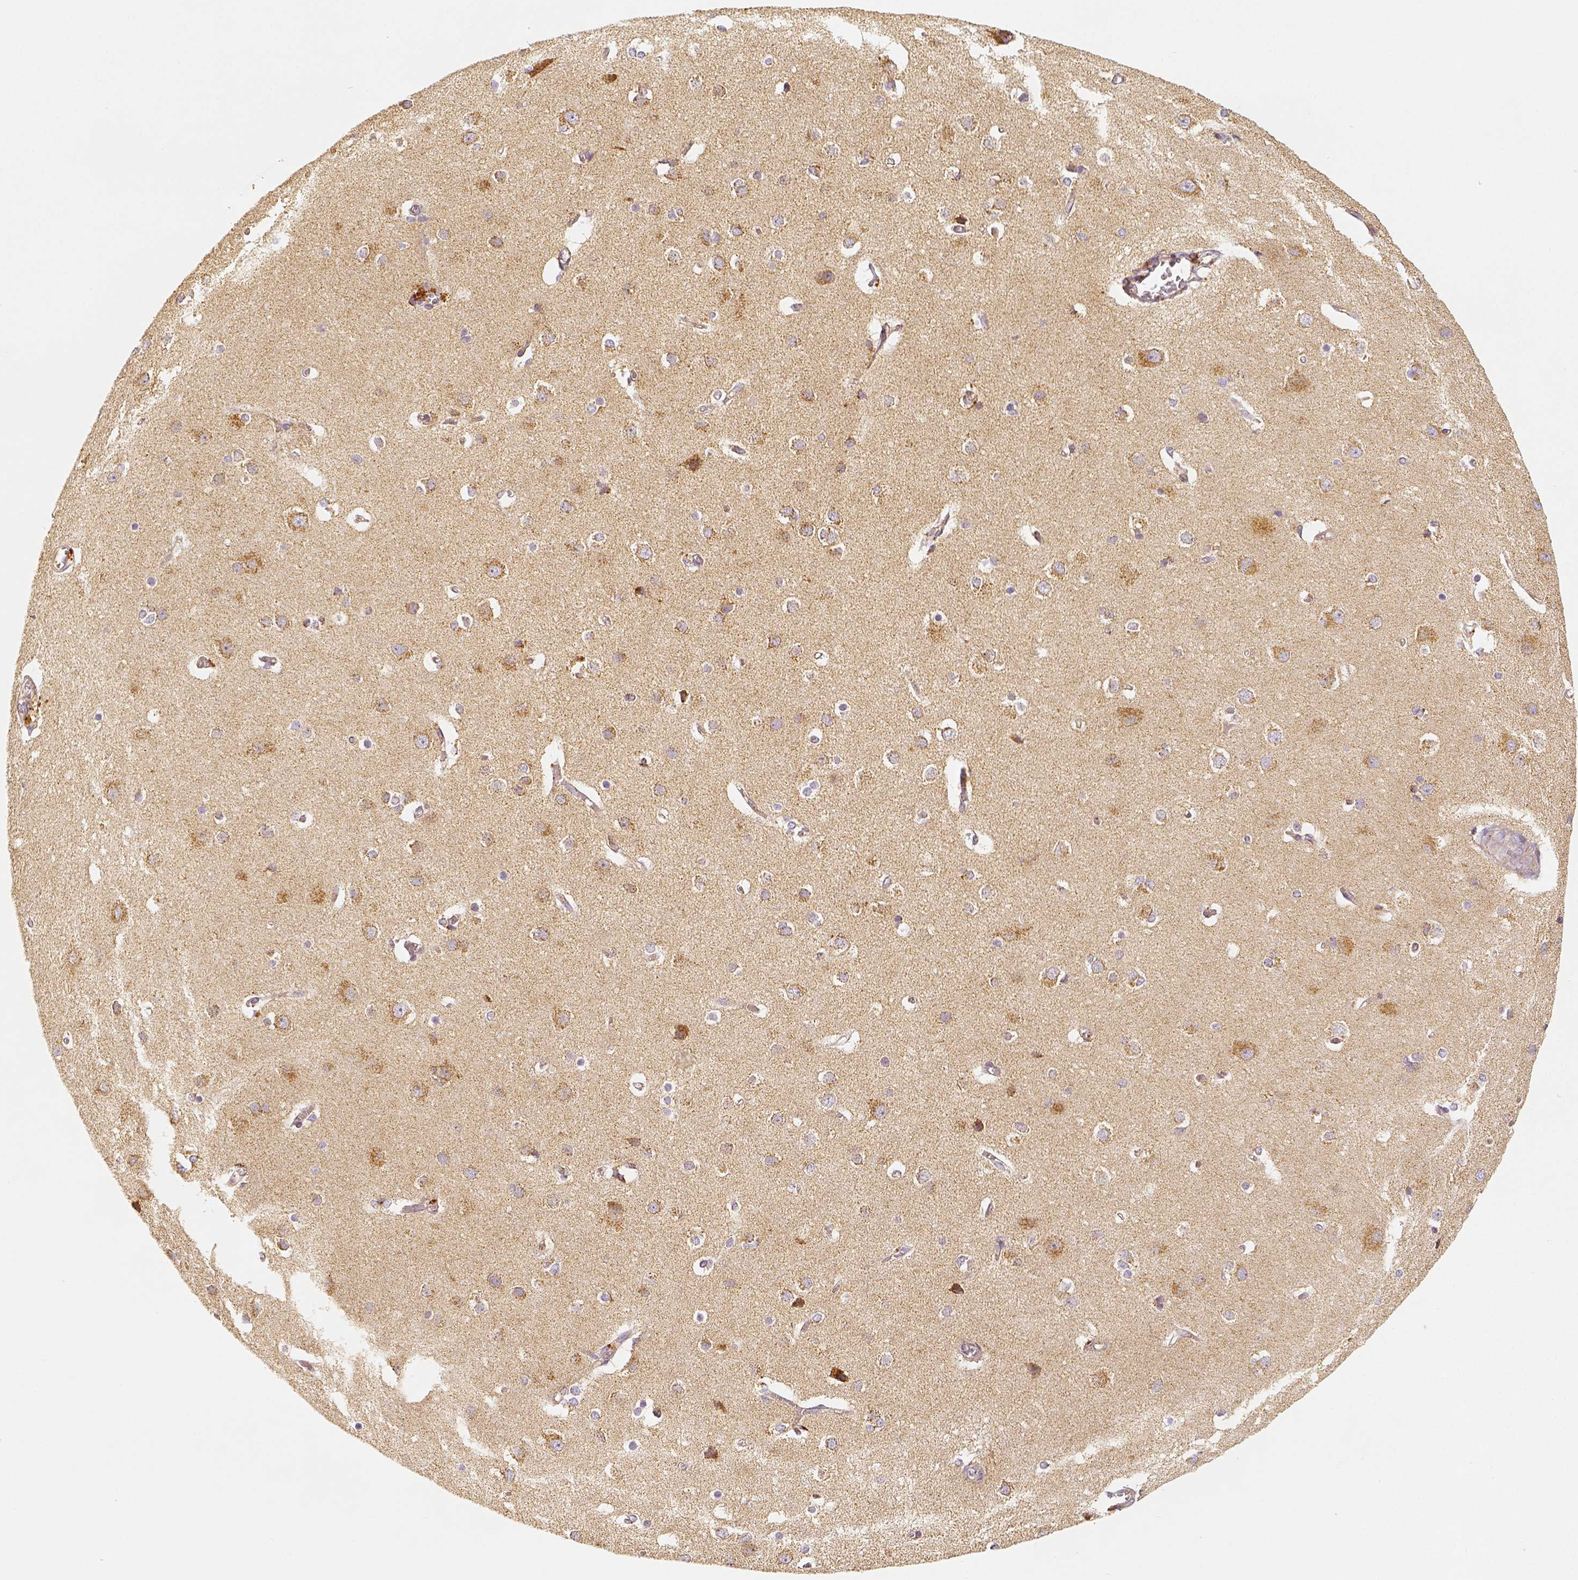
{"staining": {"intensity": "moderate", "quantity": ">75%", "location": "cytoplasmic/membranous"}, "tissue": "cerebral cortex", "cell_type": "Endothelial cells", "image_type": "normal", "snomed": [{"axis": "morphology", "description": "Normal tissue, NOS"}, {"axis": "topography", "description": "Cerebral cortex"}], "caption": "Benign cerebral cortex demonstrates moderate cytoplasmic/membranous positivity in about >75% of endothelial cells, visualized by immunohistochemistry.", "gene": "PGAM5", "patient": {"sex": "male", "age": 37}}